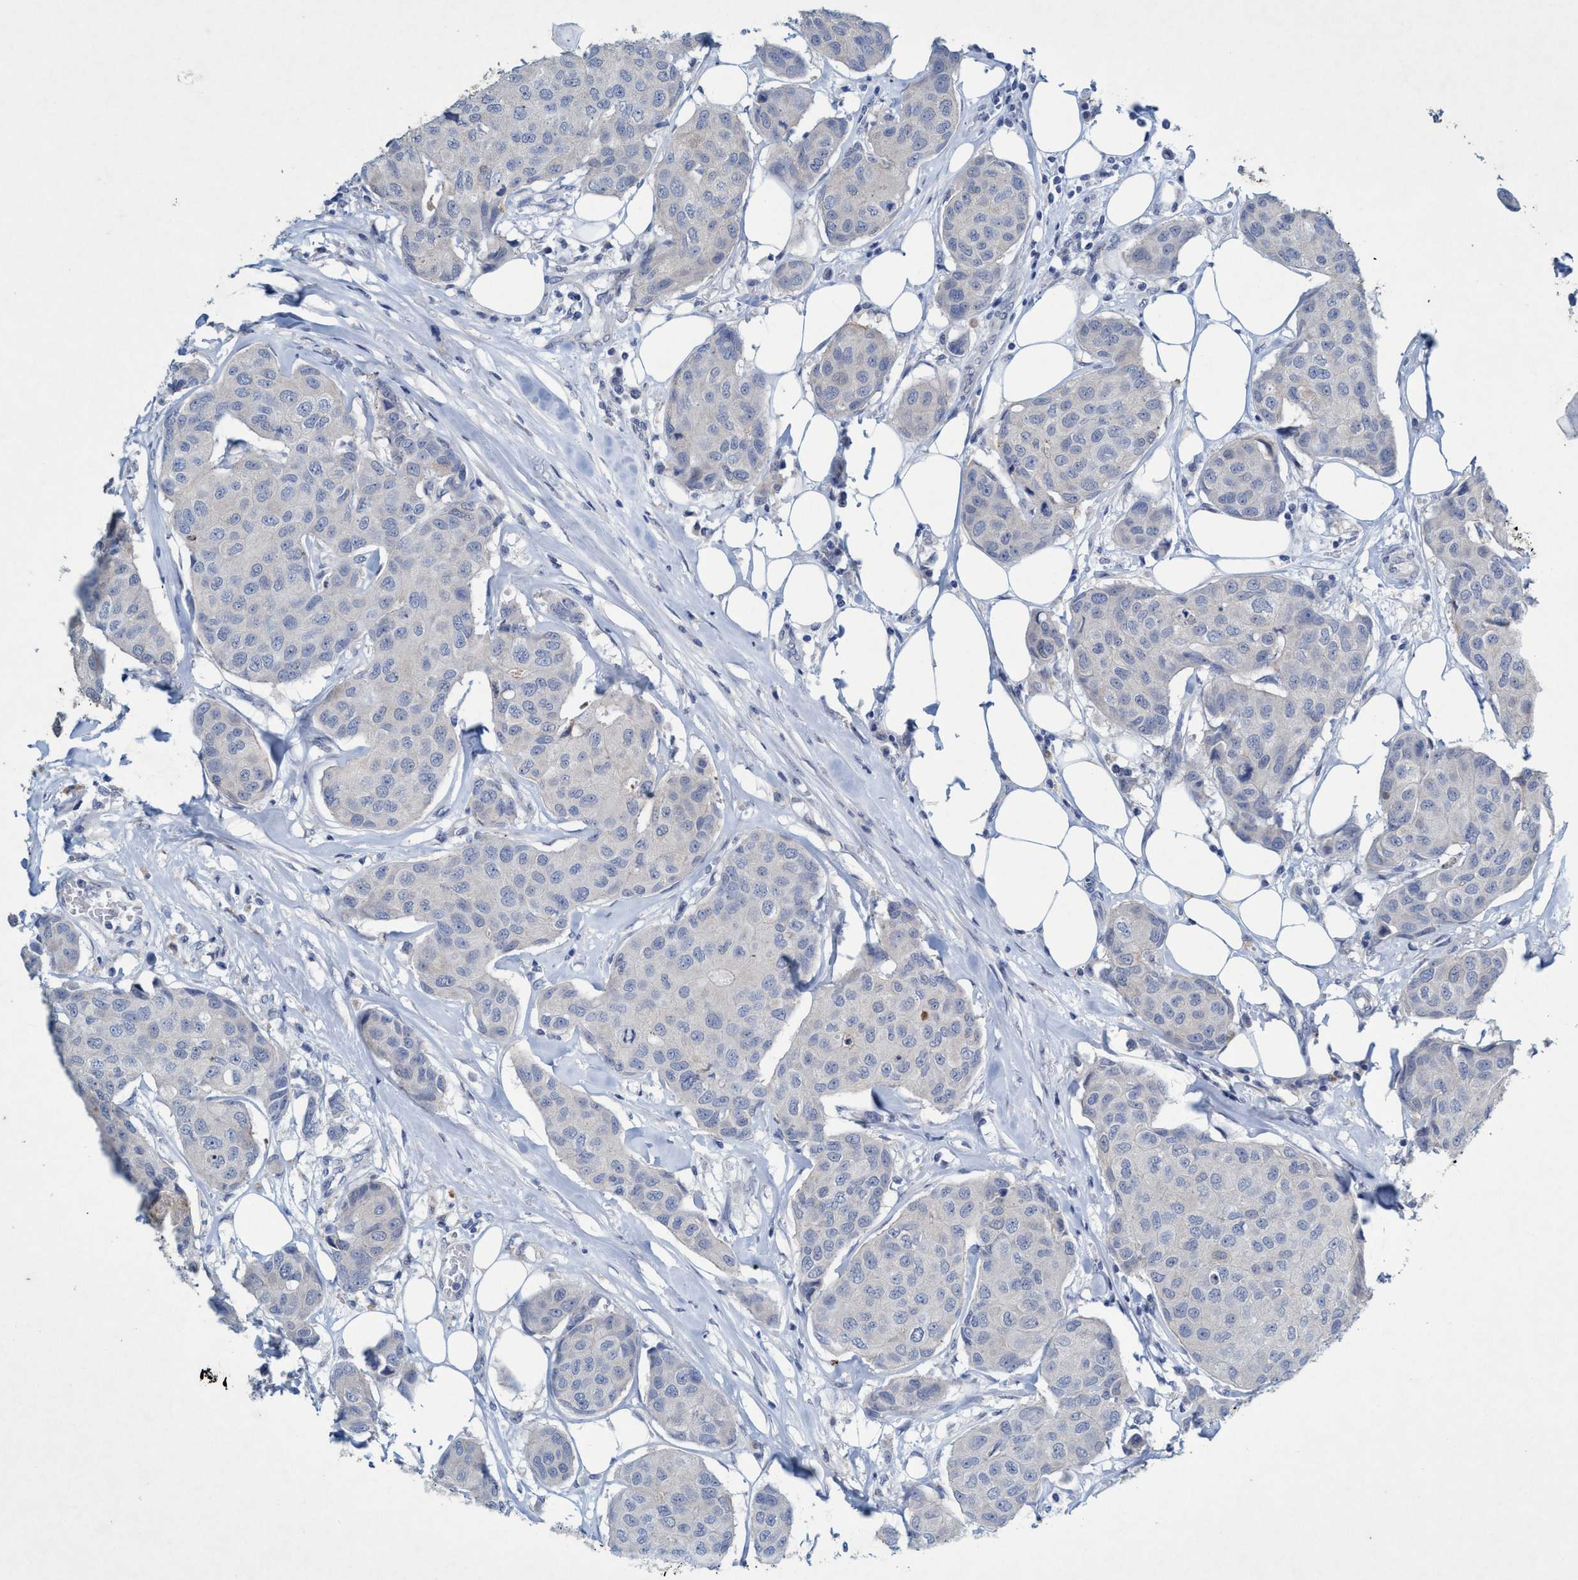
{"staining": {"intensity": "negative", "quantity": "none", "location": "none"}, "tissue": "breast cancer", "cell_type": "Tumor cells", "image_type": "cancer", "snomed": [{"axis": "morphology", "description": "Duct carcinoma"}, {"axis": "topography", "description": "Breast"}], "caption": "Breast cancer (intraductal carcinoma) stained for a protein using immunohistochemistry demonstrates no expression tumor cells.", "gene": "RNF208", "patient": {"sex": "female", "age": 80}}